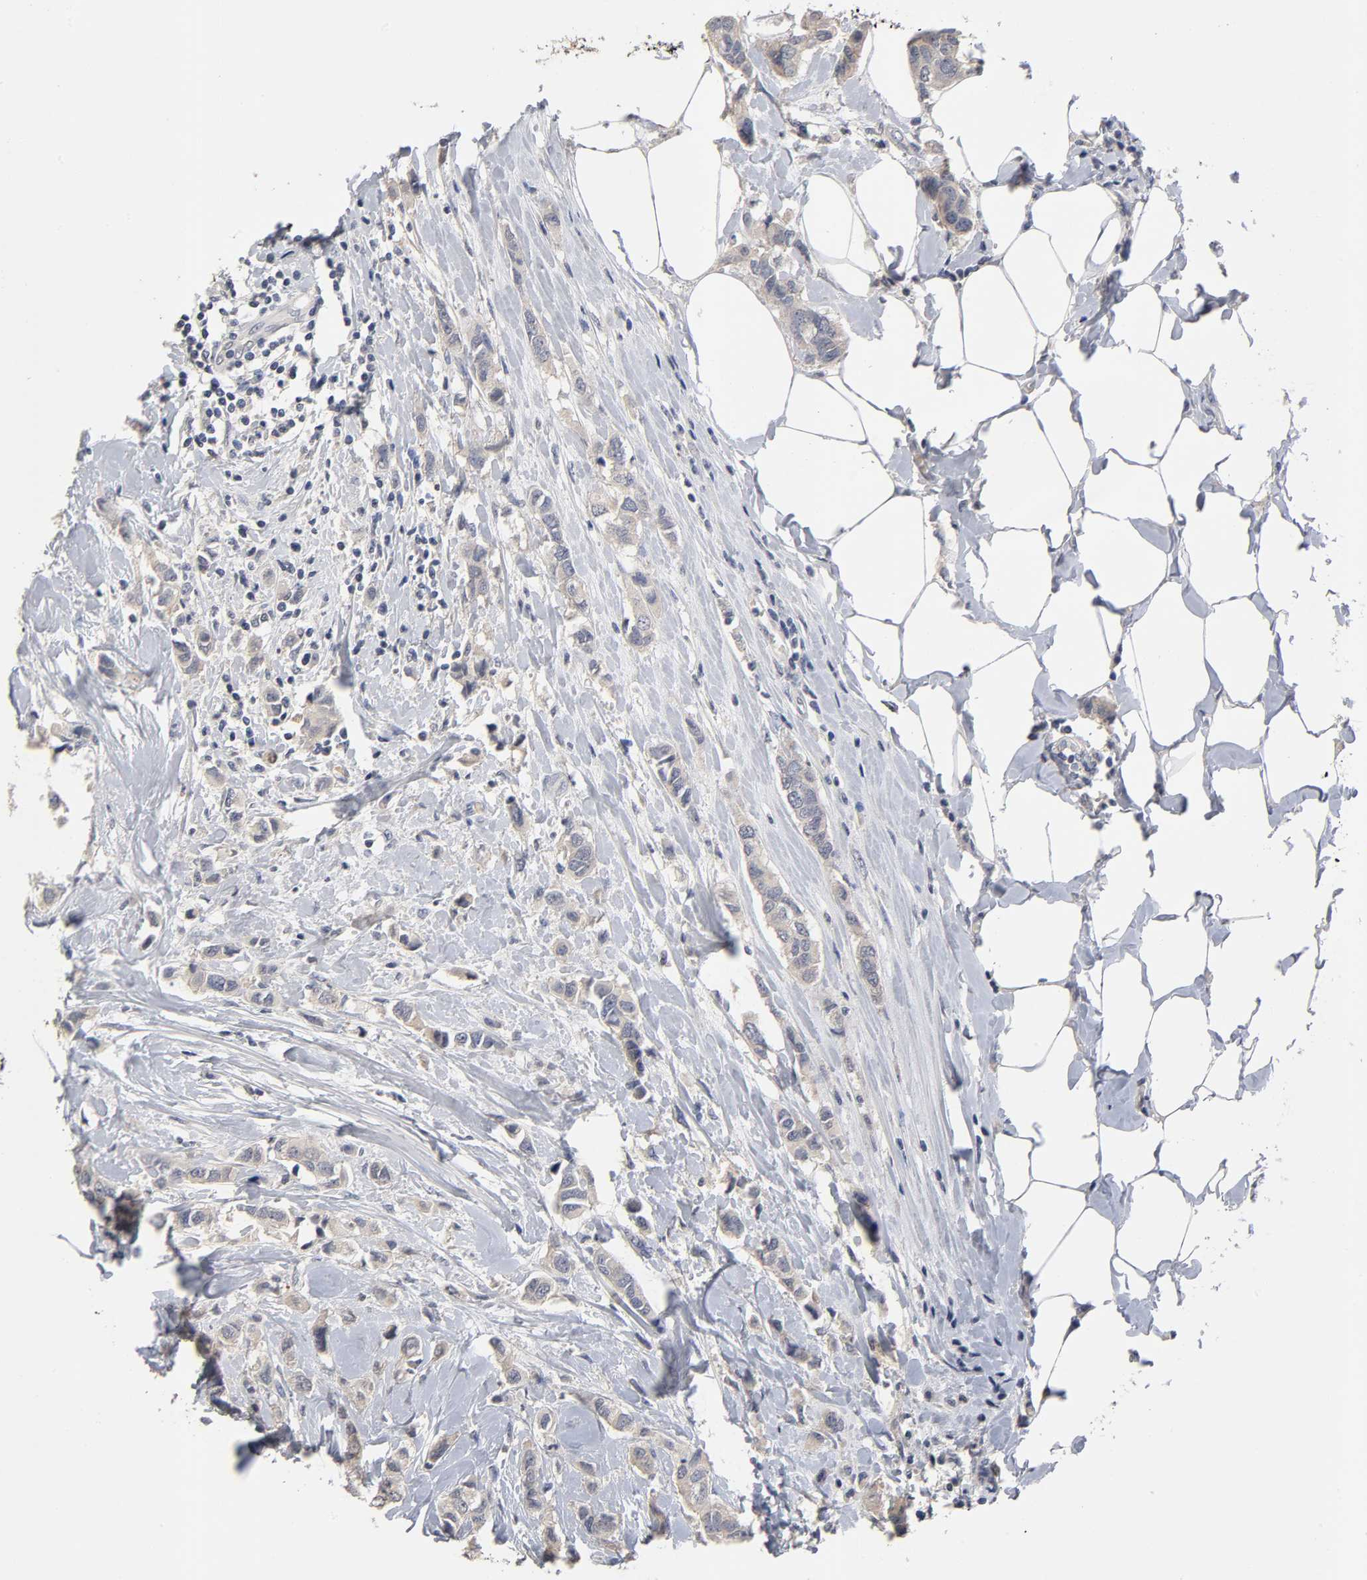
{"staining": {"intensity": "negative", "quantity": "none", "location": "none"}, "tissue": "breast cancer", "cell_type": "Tumor cells", "image_type": "cancer", "snomed": [{"axis": "morphology", "description": "Duct carcinoma"}, {"axis": "topography", "description": "Breast"}], "caption": "Breast cancer (infiltrating ductal carcinoma) stained for a protein using immunohistochemistry (IHC) exhibits no positivity tumor cells.", "gene": "OVOL1", "patient": {"sex": "female", "age": 50}}